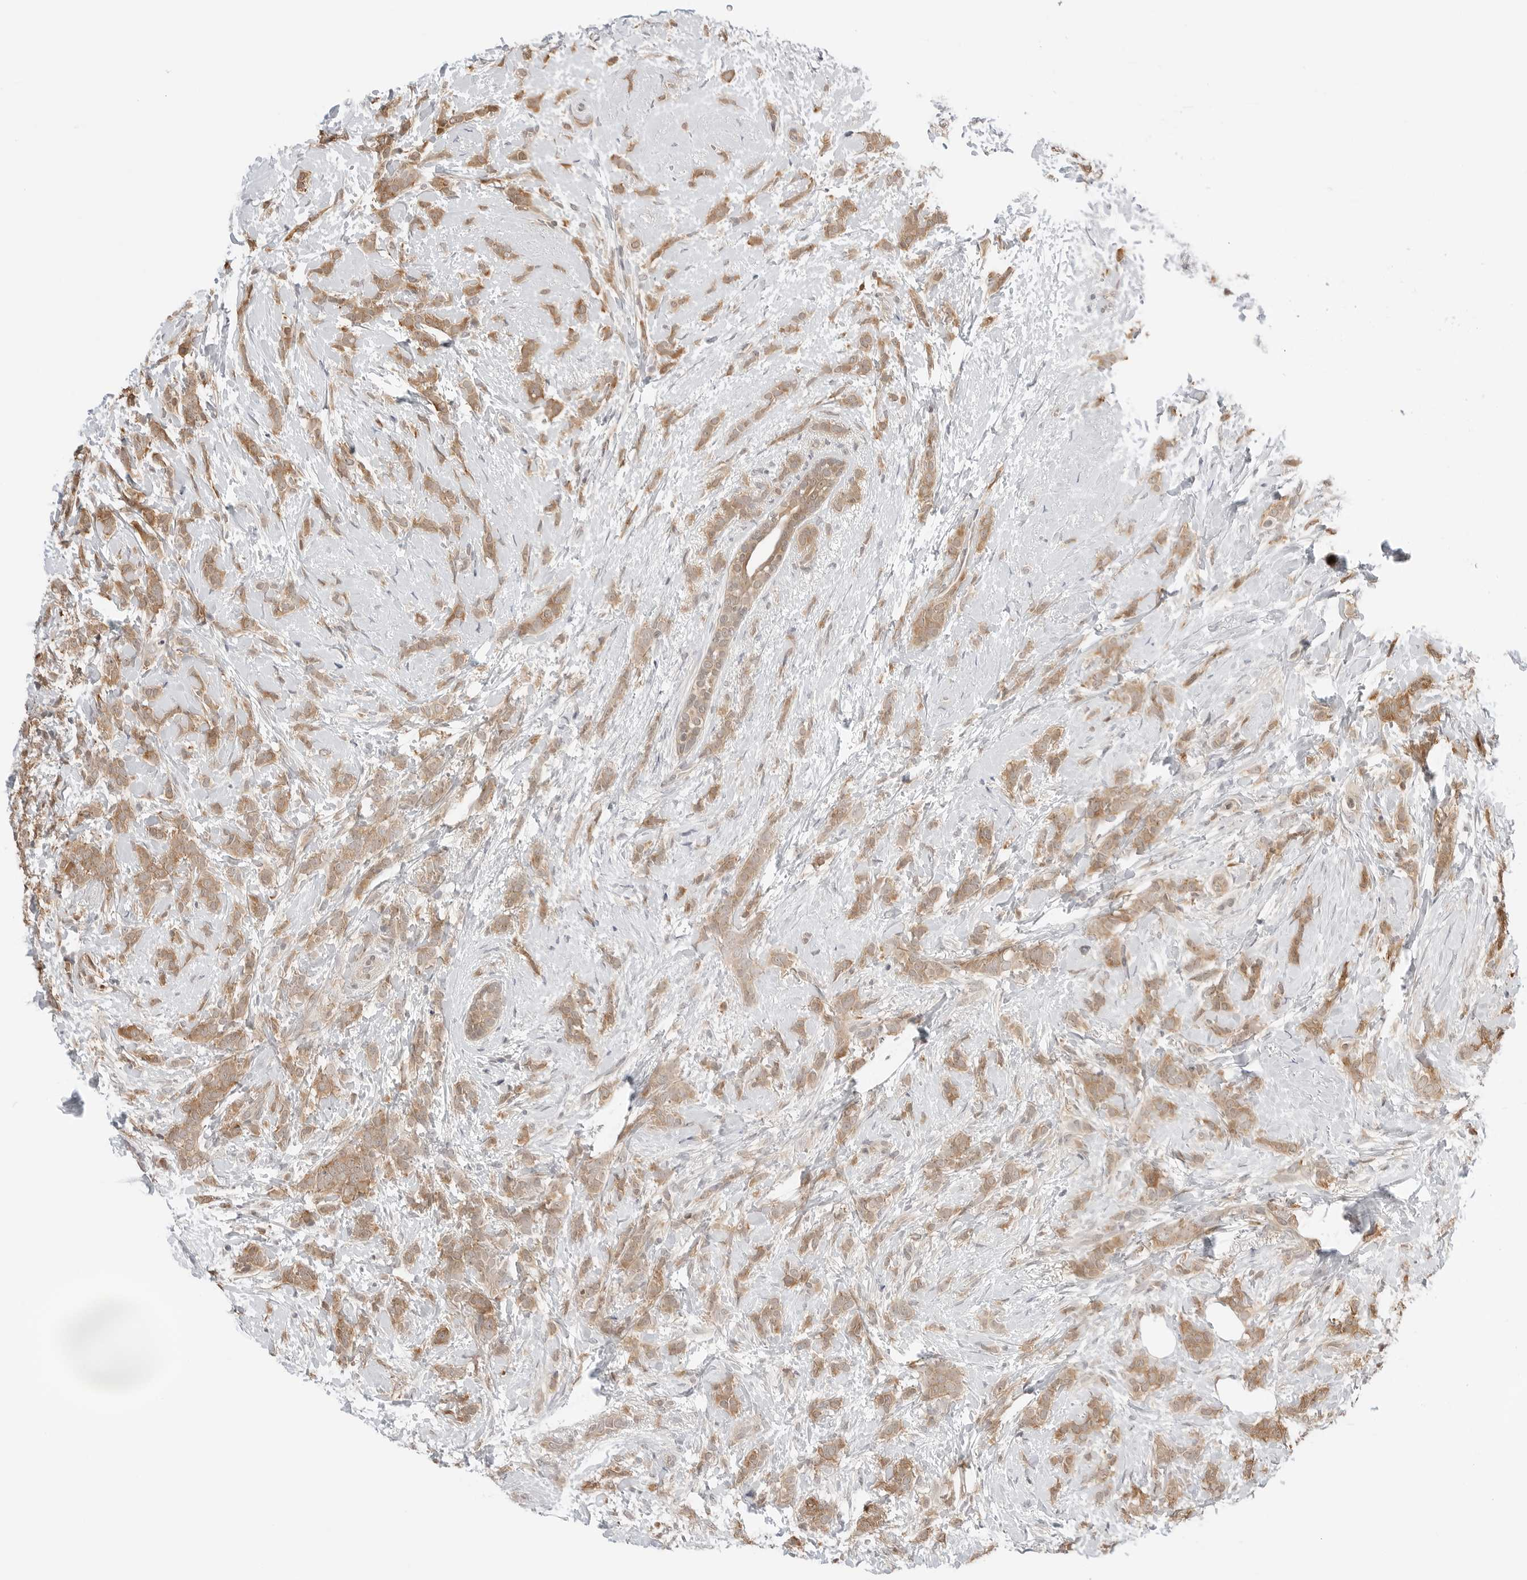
{"staining": {"intensity": "moderate", "quantity": ">75%", "location": "cytoplasmic/membranous"}, "tissue": "breast cancer", "cell_type": "Tumor cells", "image_type": "cancer", "snomed": [{"axis": "morphology", "description": "Lobular carcinoma, in situ"}, {"axis": "morphology", "description": "Lobular carcinoma"}, {"axis": "topography", "description": "Breast"}], "caption": "High-power microscopy captured an IHC image of breast cancer (lobular carcinoma in situ), revealing moderate cytoplasmic/membranous staining in approximately >75% of tumor cells.", "gene": "NUDC", "patient": {"sex": "female", "age": 41}}